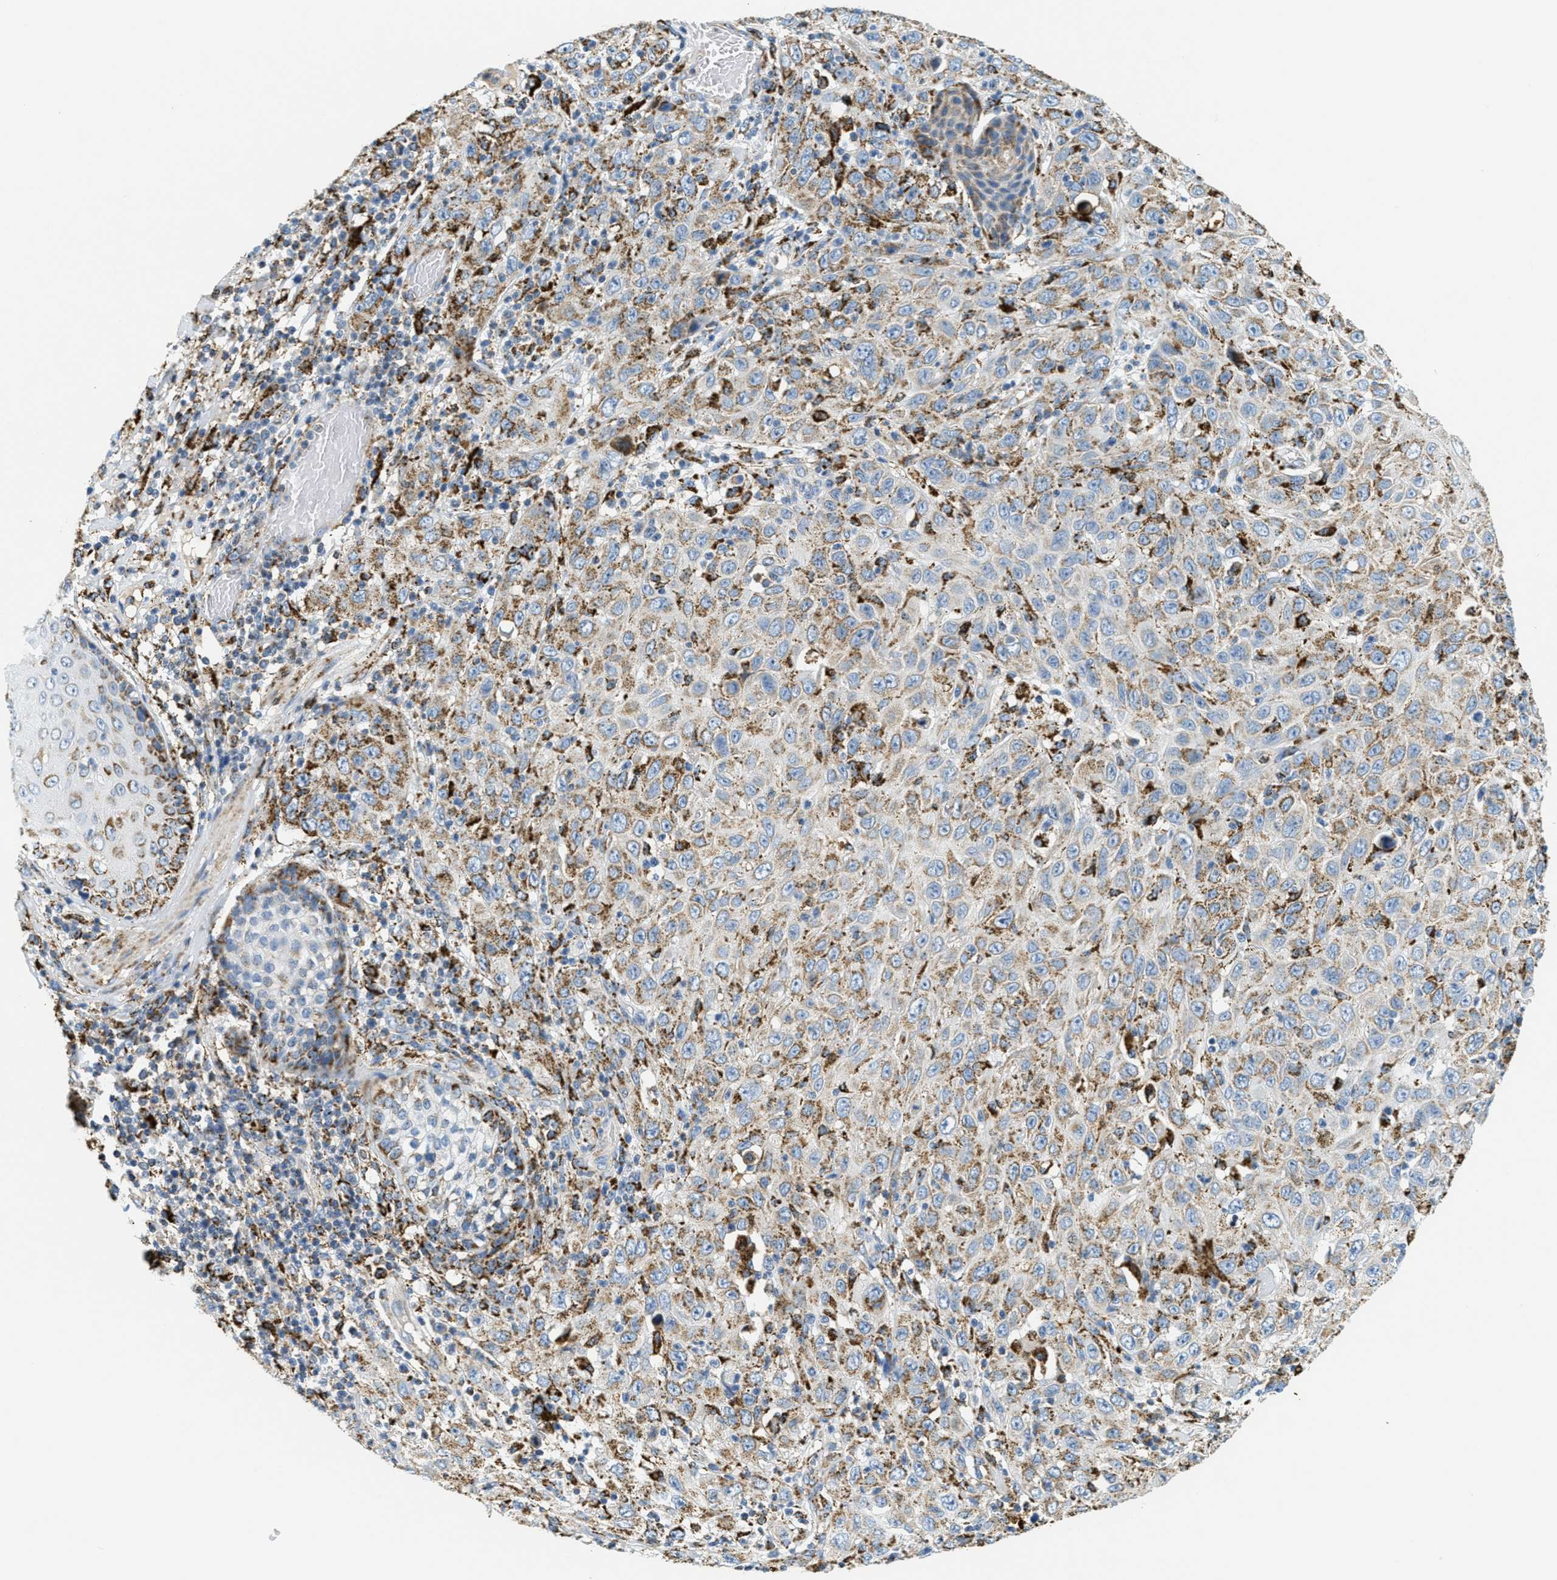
{"staining": {"intensity": "moderate", "quantity": ">75%", "location": "cytoplasmic/membranous"}, "tissue": "skin cancer", "cell_type": "Tumor cells", "image_type": "cancer", "snomed": [{"axis": "morphology", "description": "Squamous cell carcinoma, NOS"}, {"axis": "topography", "description": "Skin"}], "caption": "A histopathology image showing moderate cytoplasmic/membranous positivity in approximately >75% of tumor cells in squamous cell carcinoma (skin), as visualized by brown immunohistochemical staining.", "gene": "HLCS", "patient": {"sex": "female", "age": 88}}